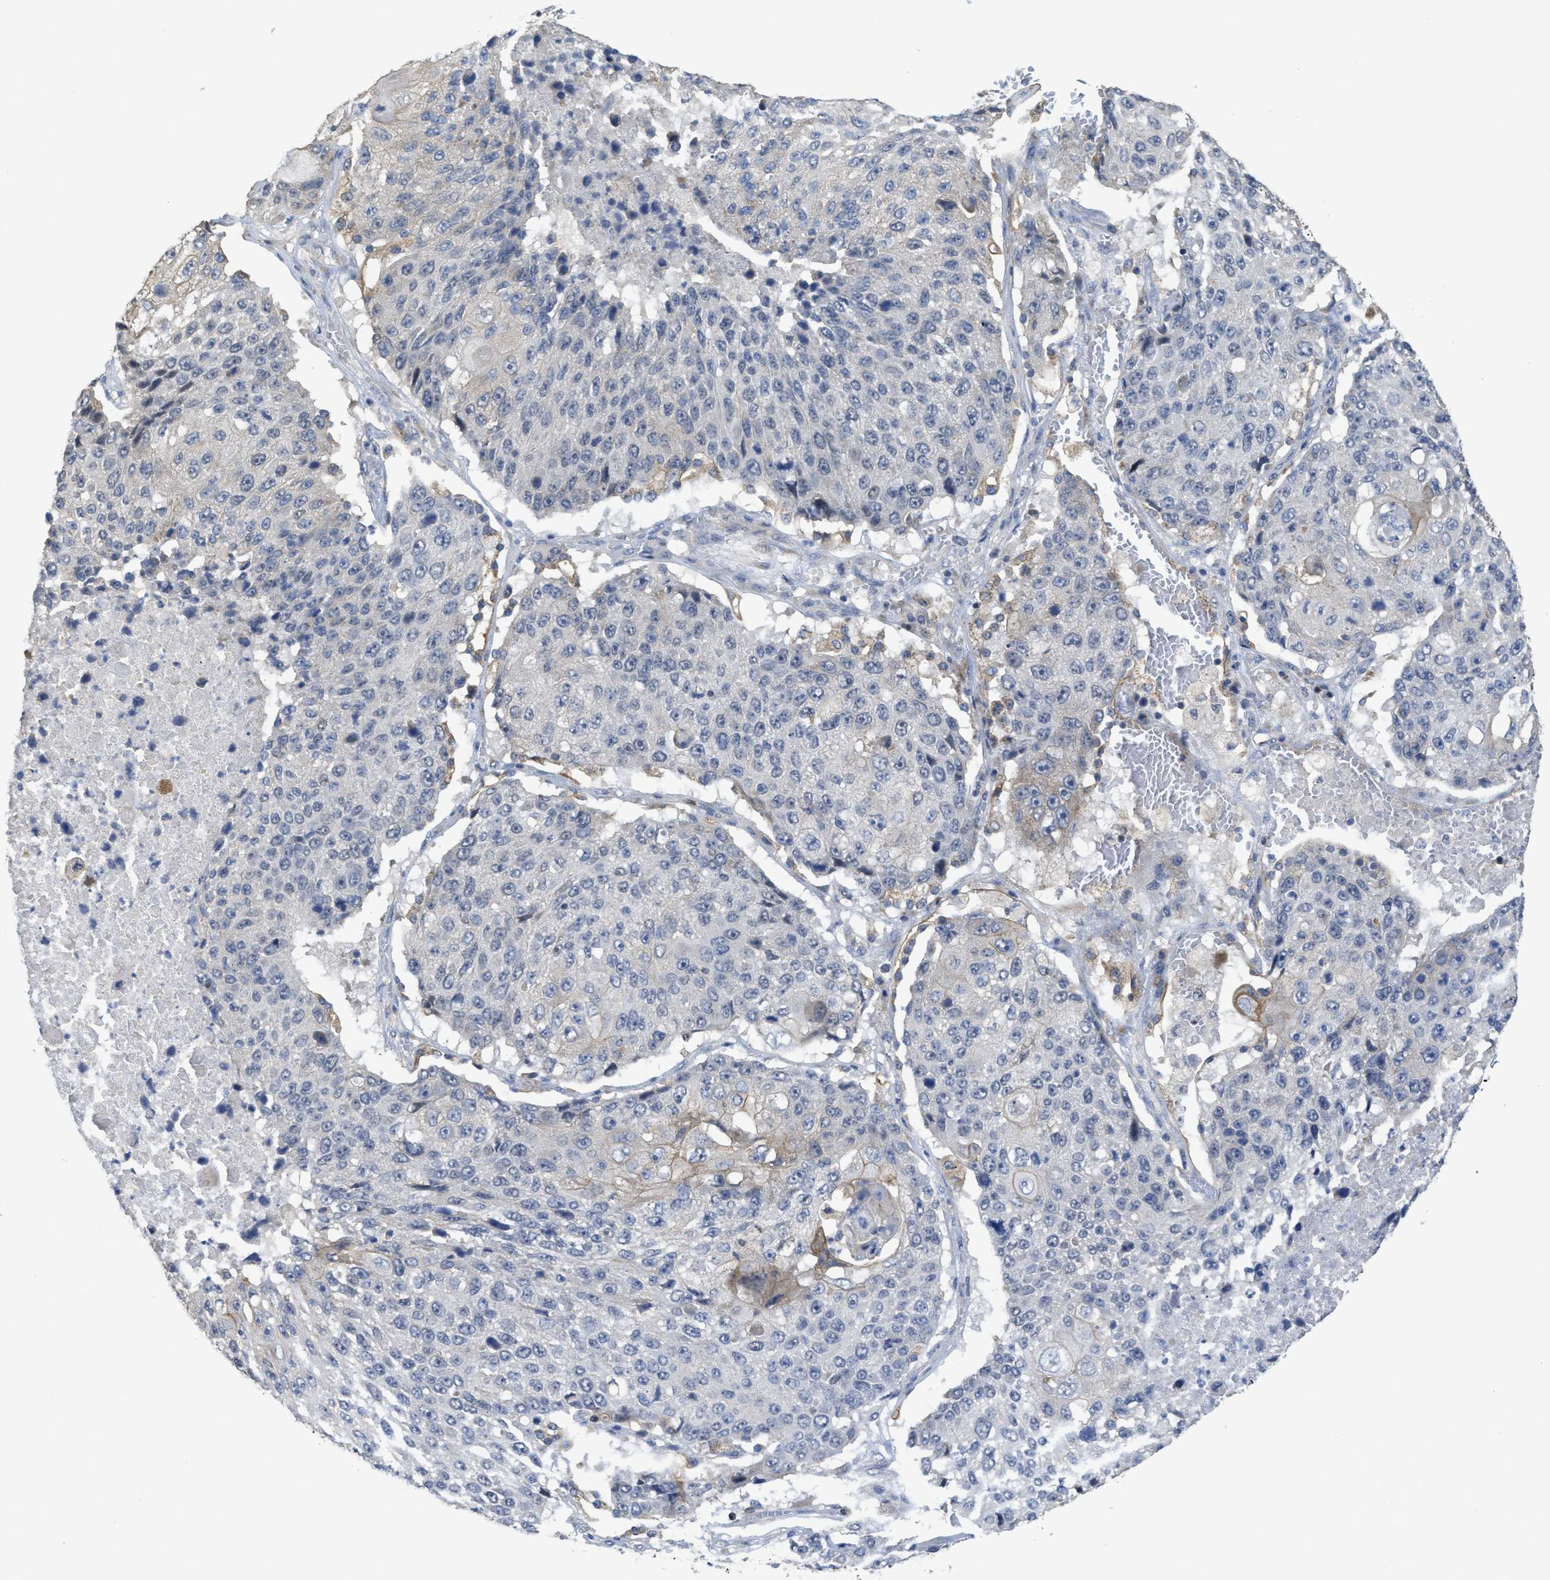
{"staining": {"intensity": "negative", "quantity": "none", "location": "none"}, "tissue": "lung cancer", "cell_type": "Tumor cells", "image_type": "cancer", "snomed": [{"axis": "morphology", "description": "Squamous cell carcinoma, NOS"}, {"axis": "topography", "description": "Lung"}], "caption": "There is no significant staining in tumor cells of lung cancer (squamous cell carcinoma). (DAB (3,3'-diaminobenzidine) IHC visualized using brightfield microscopy, high magnification).", "gene": "SFXN2", "patient": {"sex": "male", "age": 61}}